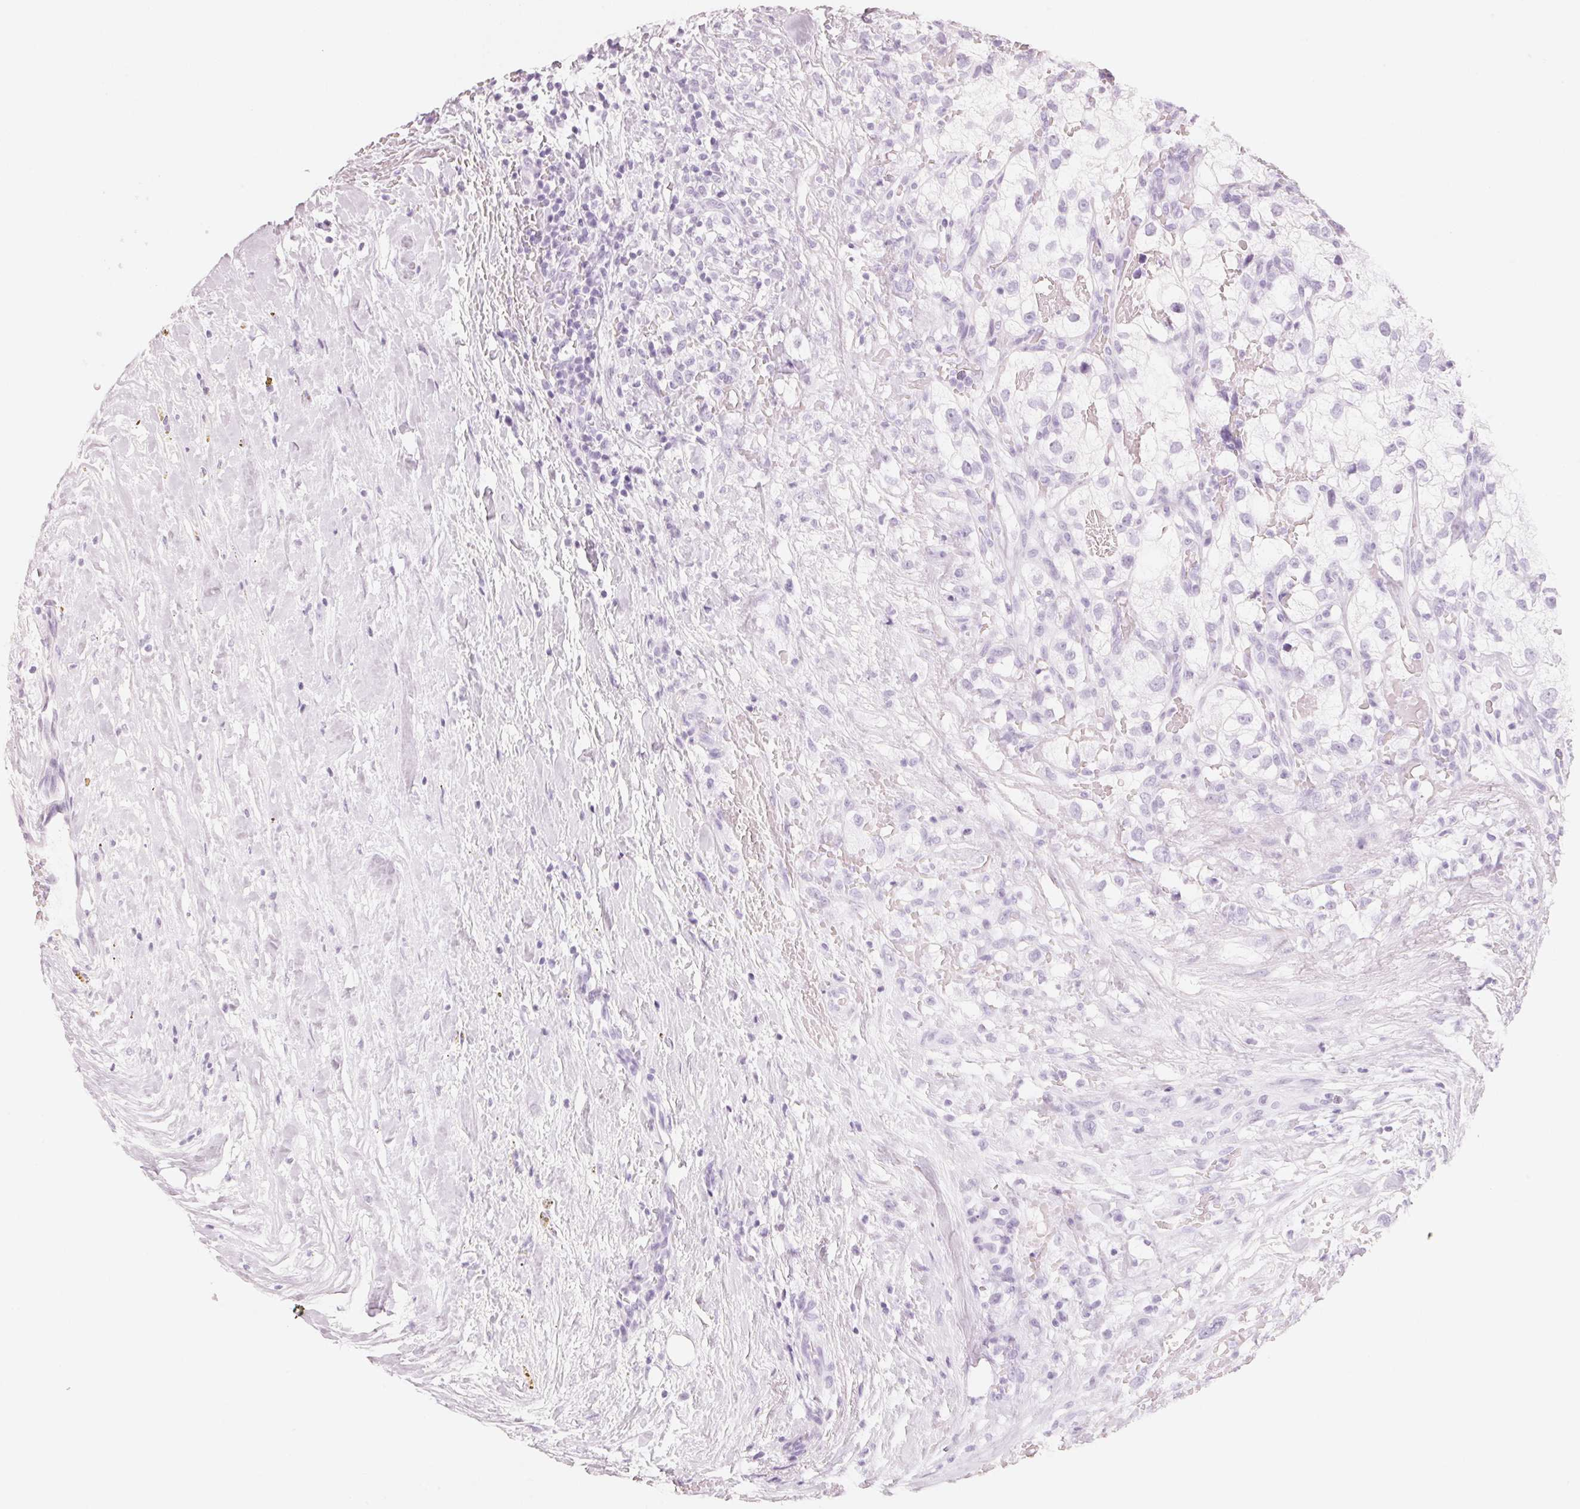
{"staining": {"intensity": "negative", "quantity": "none", "location": "none"}, "tissue": "renal cancer", "cell_type": "Tumor cells", "image_type": "cancer", "snomed": [{"axis": "morphology", "description": "Adenocarcinoma, NOS"}, {"axis": "topography", "description": "Kidney"}], "caption": "Tumor cells are negative for protein expression in human renal cancer (adenocarcinoma).", "gene": "CFHR2", "patient": {"sex": "male", "age": 59}}